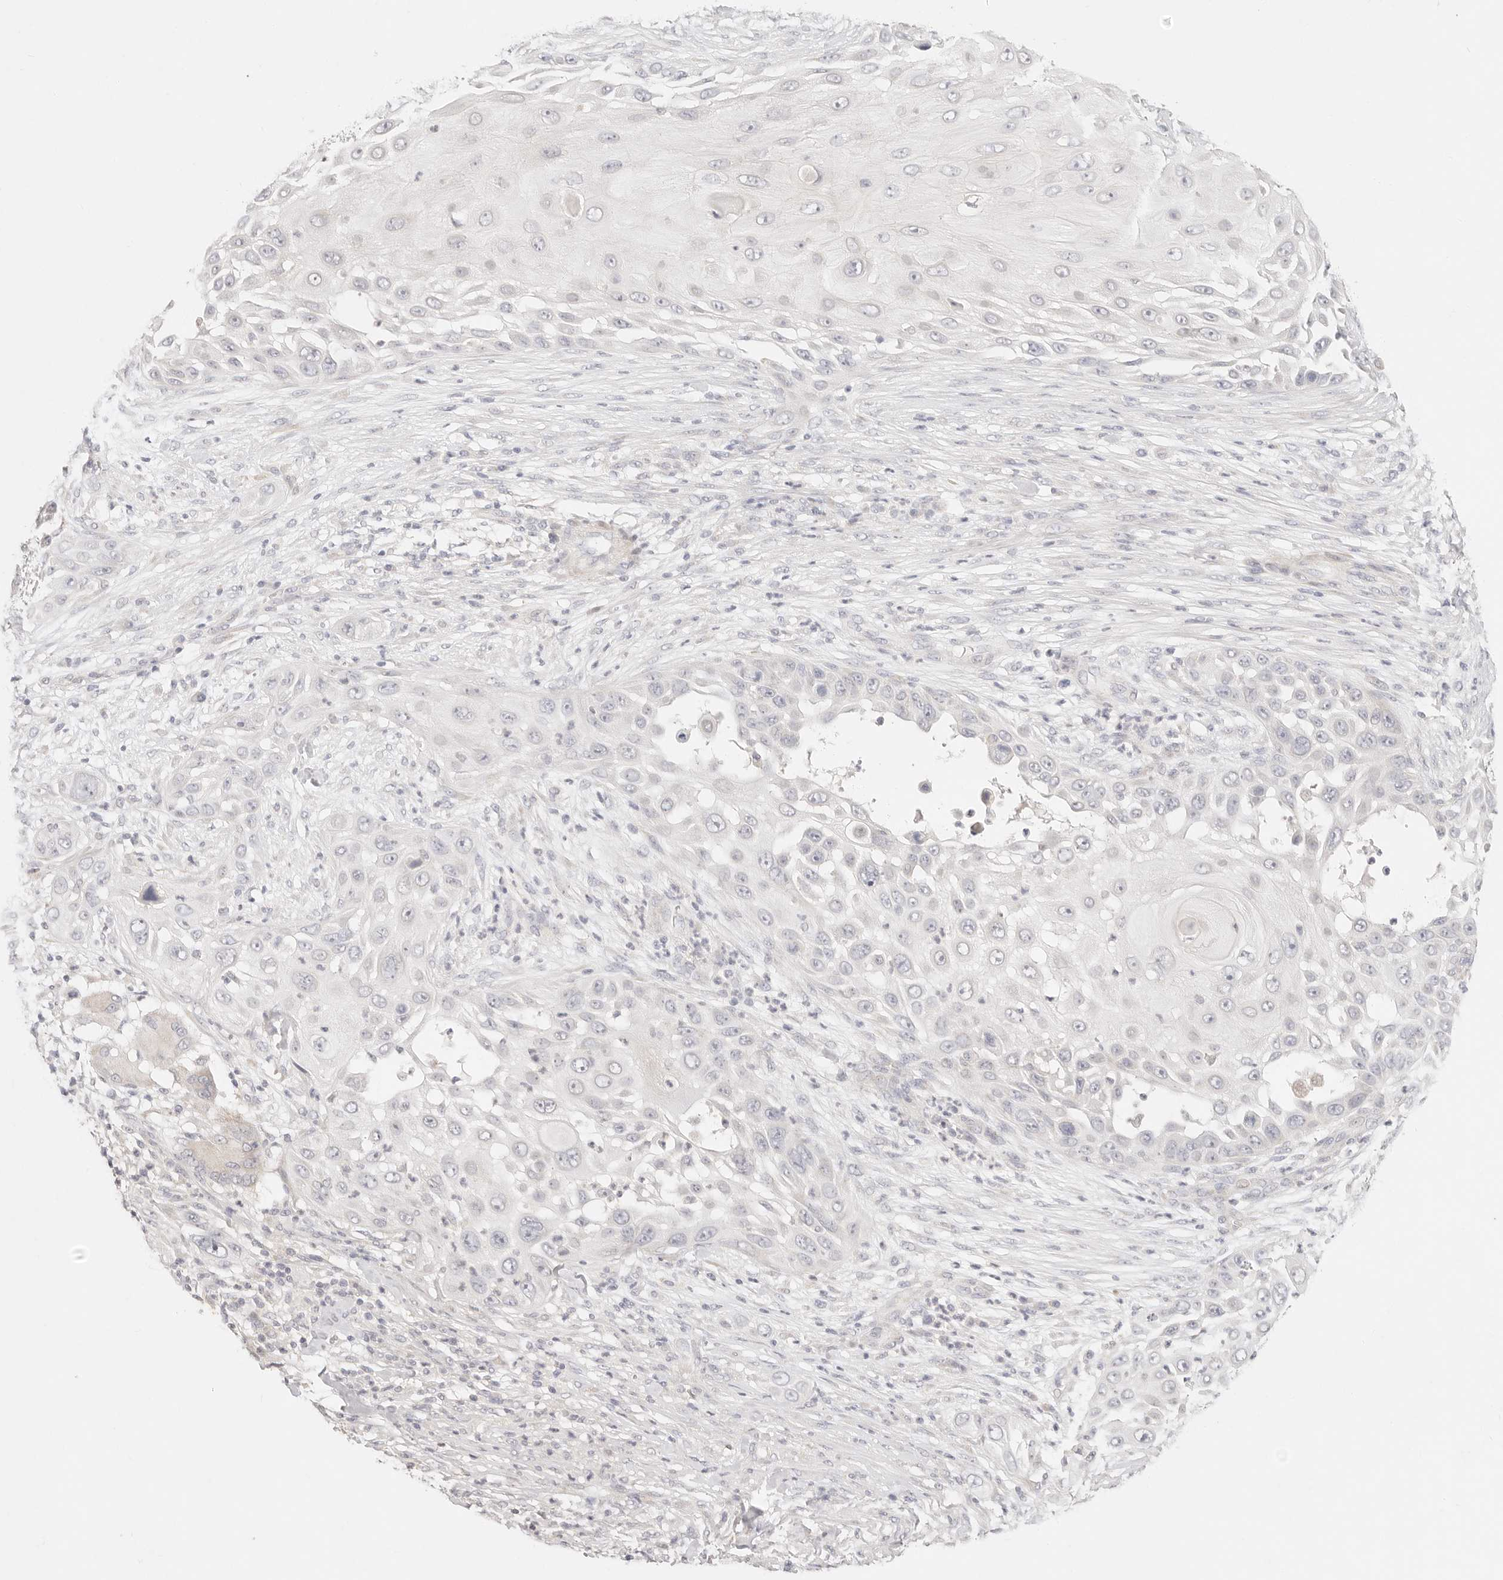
{"staining": {"intensity": "negative", "quantity": "none", "location": "none"}, "tissue": "skin cancer", "cell_type": "Tumor cells", "image_type": "cancer", "snomed": [{"axis": "morphology", "description": "Squamous cell carcinoma, NOS"}, {"axis": "topography", "description": "Skin"}], "caption": "Tumor cells show no significant protein expression in skin squamous cell carcinoma. (DAB immunohistochemistry (IHC) visualized using brightfield microscopy, high magnification).", "gene": "GPR156", "patient": {"sex": "female", "age": 44}}